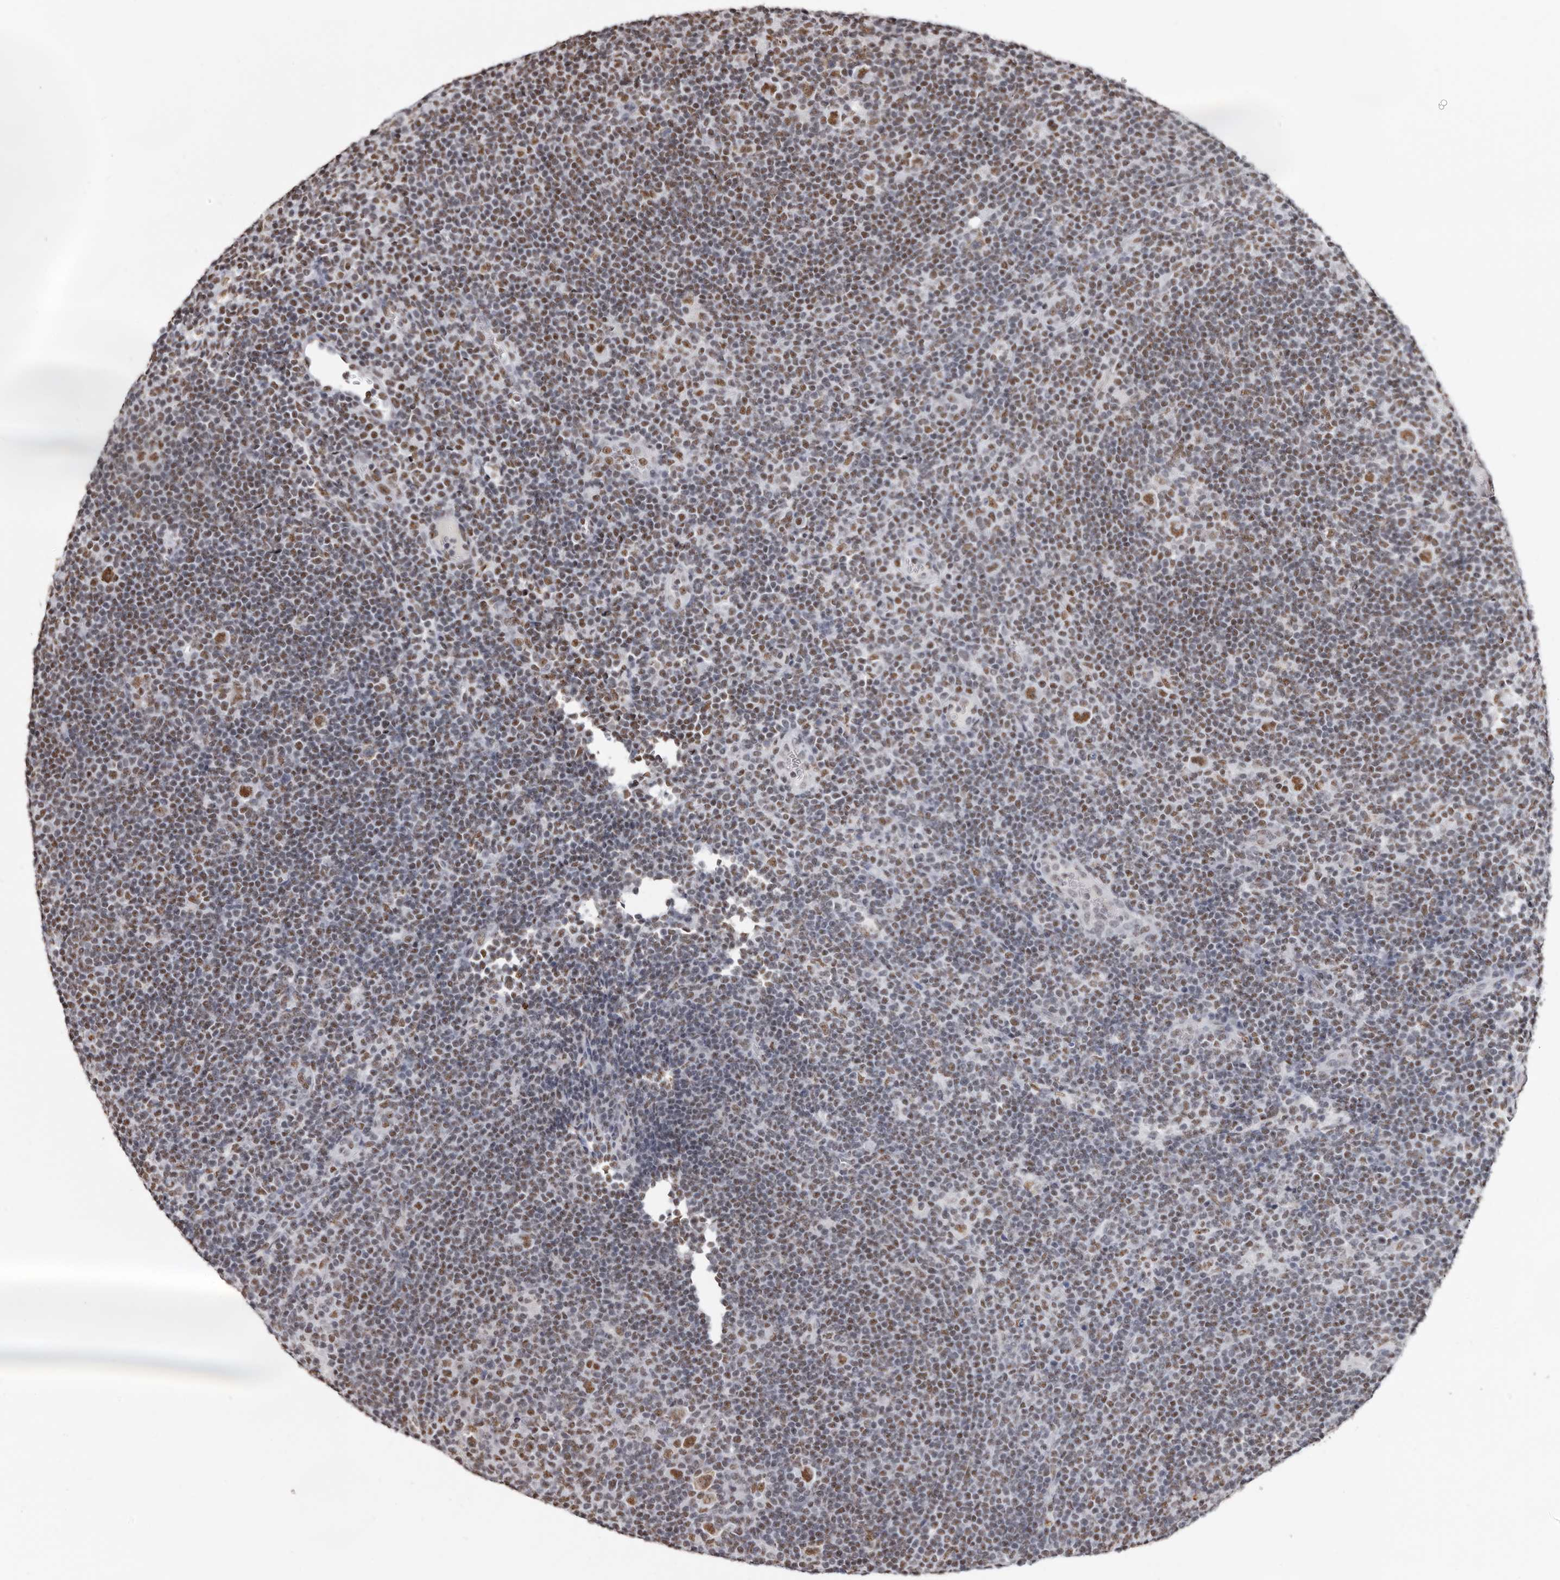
{"staining": {"intensity": "moderate", "quantity": ">75%", "location": "nuclear"}, "tissue": "lymphoma", "cell_type": "Tumor cells", "image_type": "cancer", "snomed": [{"axis": "morphology", "description": "Hodgkin's disease, NOS"}, {"axis": "topography", "description": "Lymph node"}], "caption": "Hodgkin's disease stained with a brown dye reveals moderate nuclear positive expression in about >75% of tumor cells.", "gene": "SCAF4", "patient": {"sex": "female", "age": 57}}